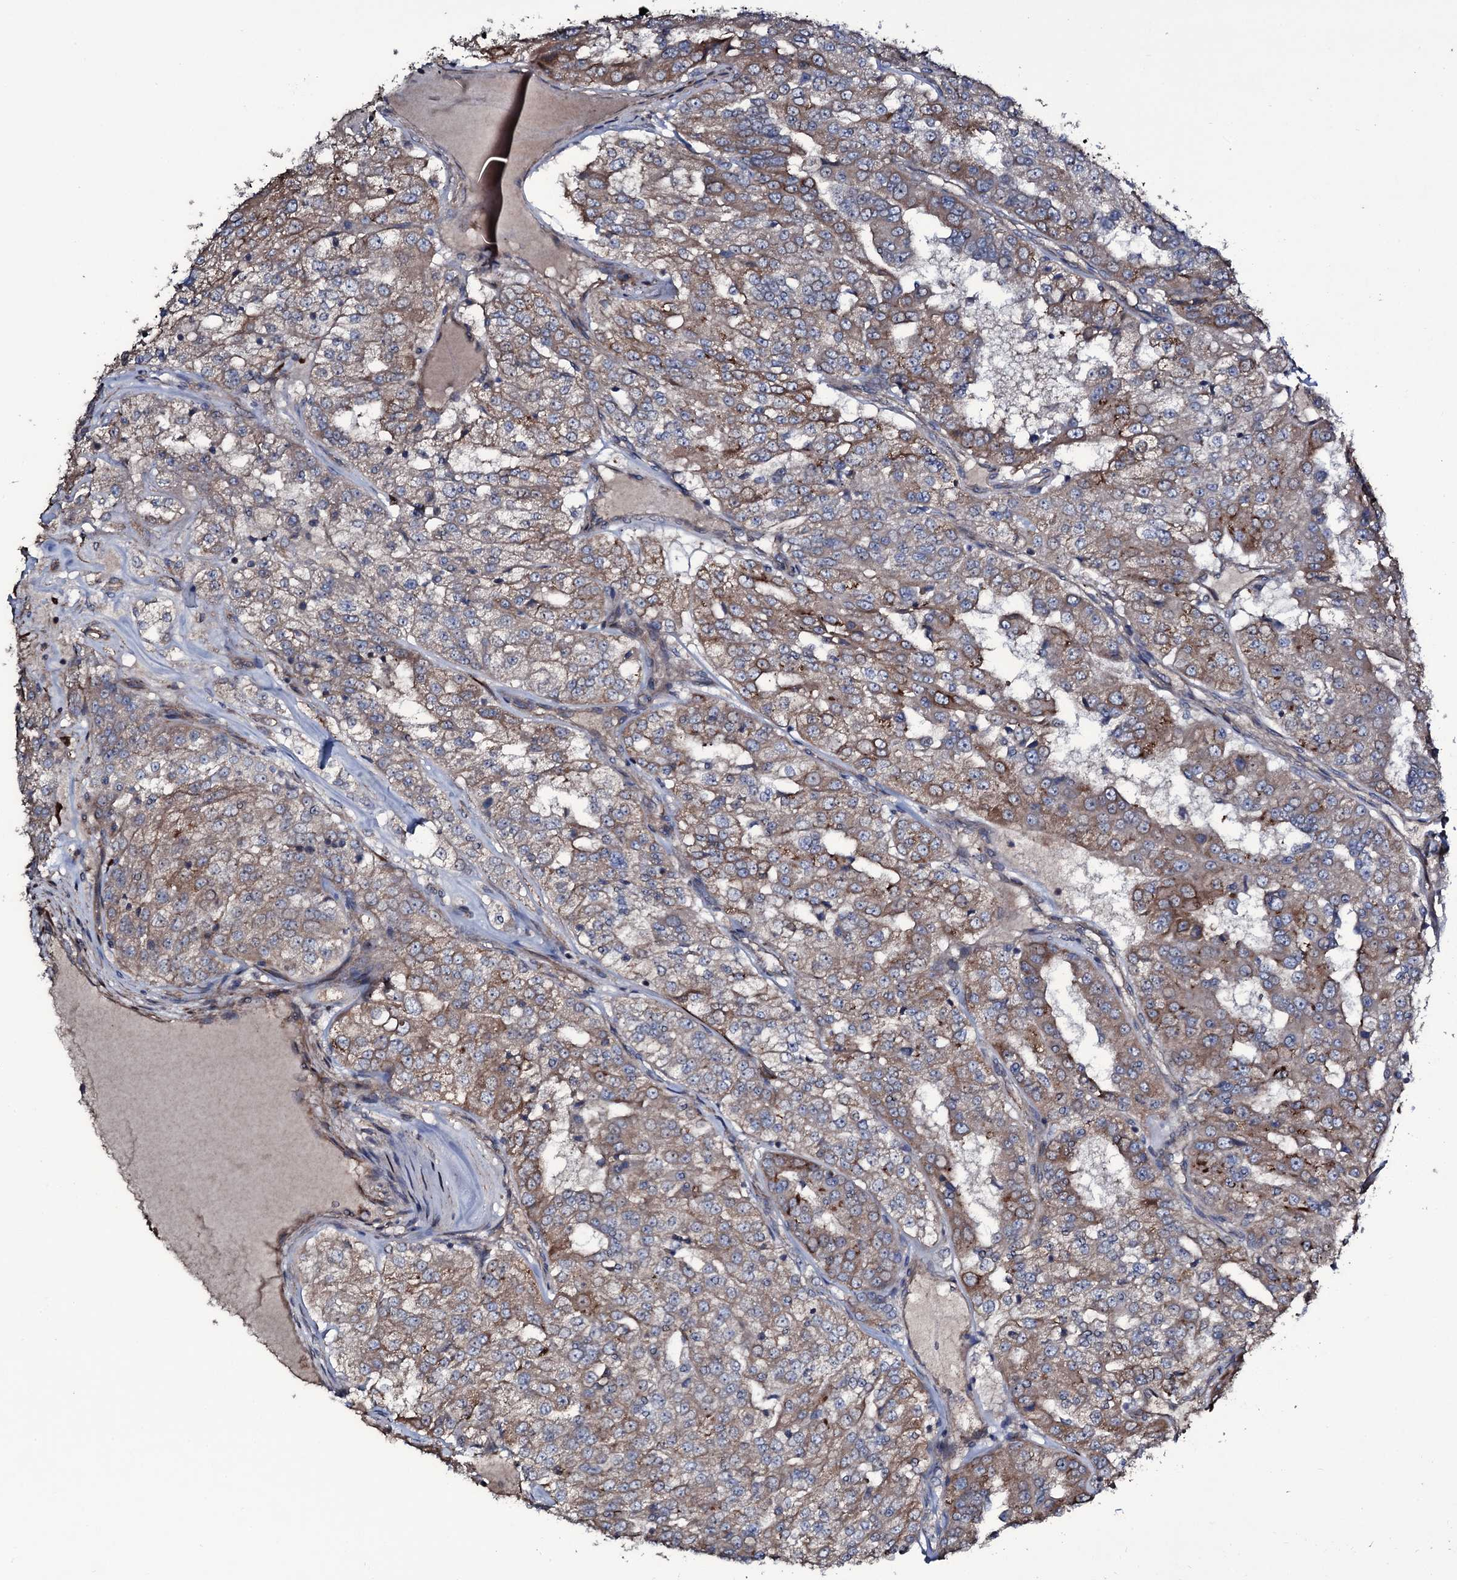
{"staining": {"intensity": "moderate", "quantity": "25%-75%", "location": "cytoplasmic/membranous"}, "tissue": "renal cancer", "cell_type": "Tumor cells", "image_type": "cancer", "snomed": [{"axis": "morphology", "description": "Adenocarcinoma, NOS"}, {"axis": "topography", "description": "Kidney"}], "caption": "Immunohistochemistry (IHC) staining of renal cancer, which reveals medium levels of moderate cytoplasmic/membranous positivity in approximately 25%-75% of tumor cells indicating moderate cytoplasmic/membranous protein expression. The staining was performed using DAB (brown) for protein detection and nuclei were counterstained in hematoxylin (blue).", "gene": "WIPF3", "patient": {"sex": "female", "age": 63}}